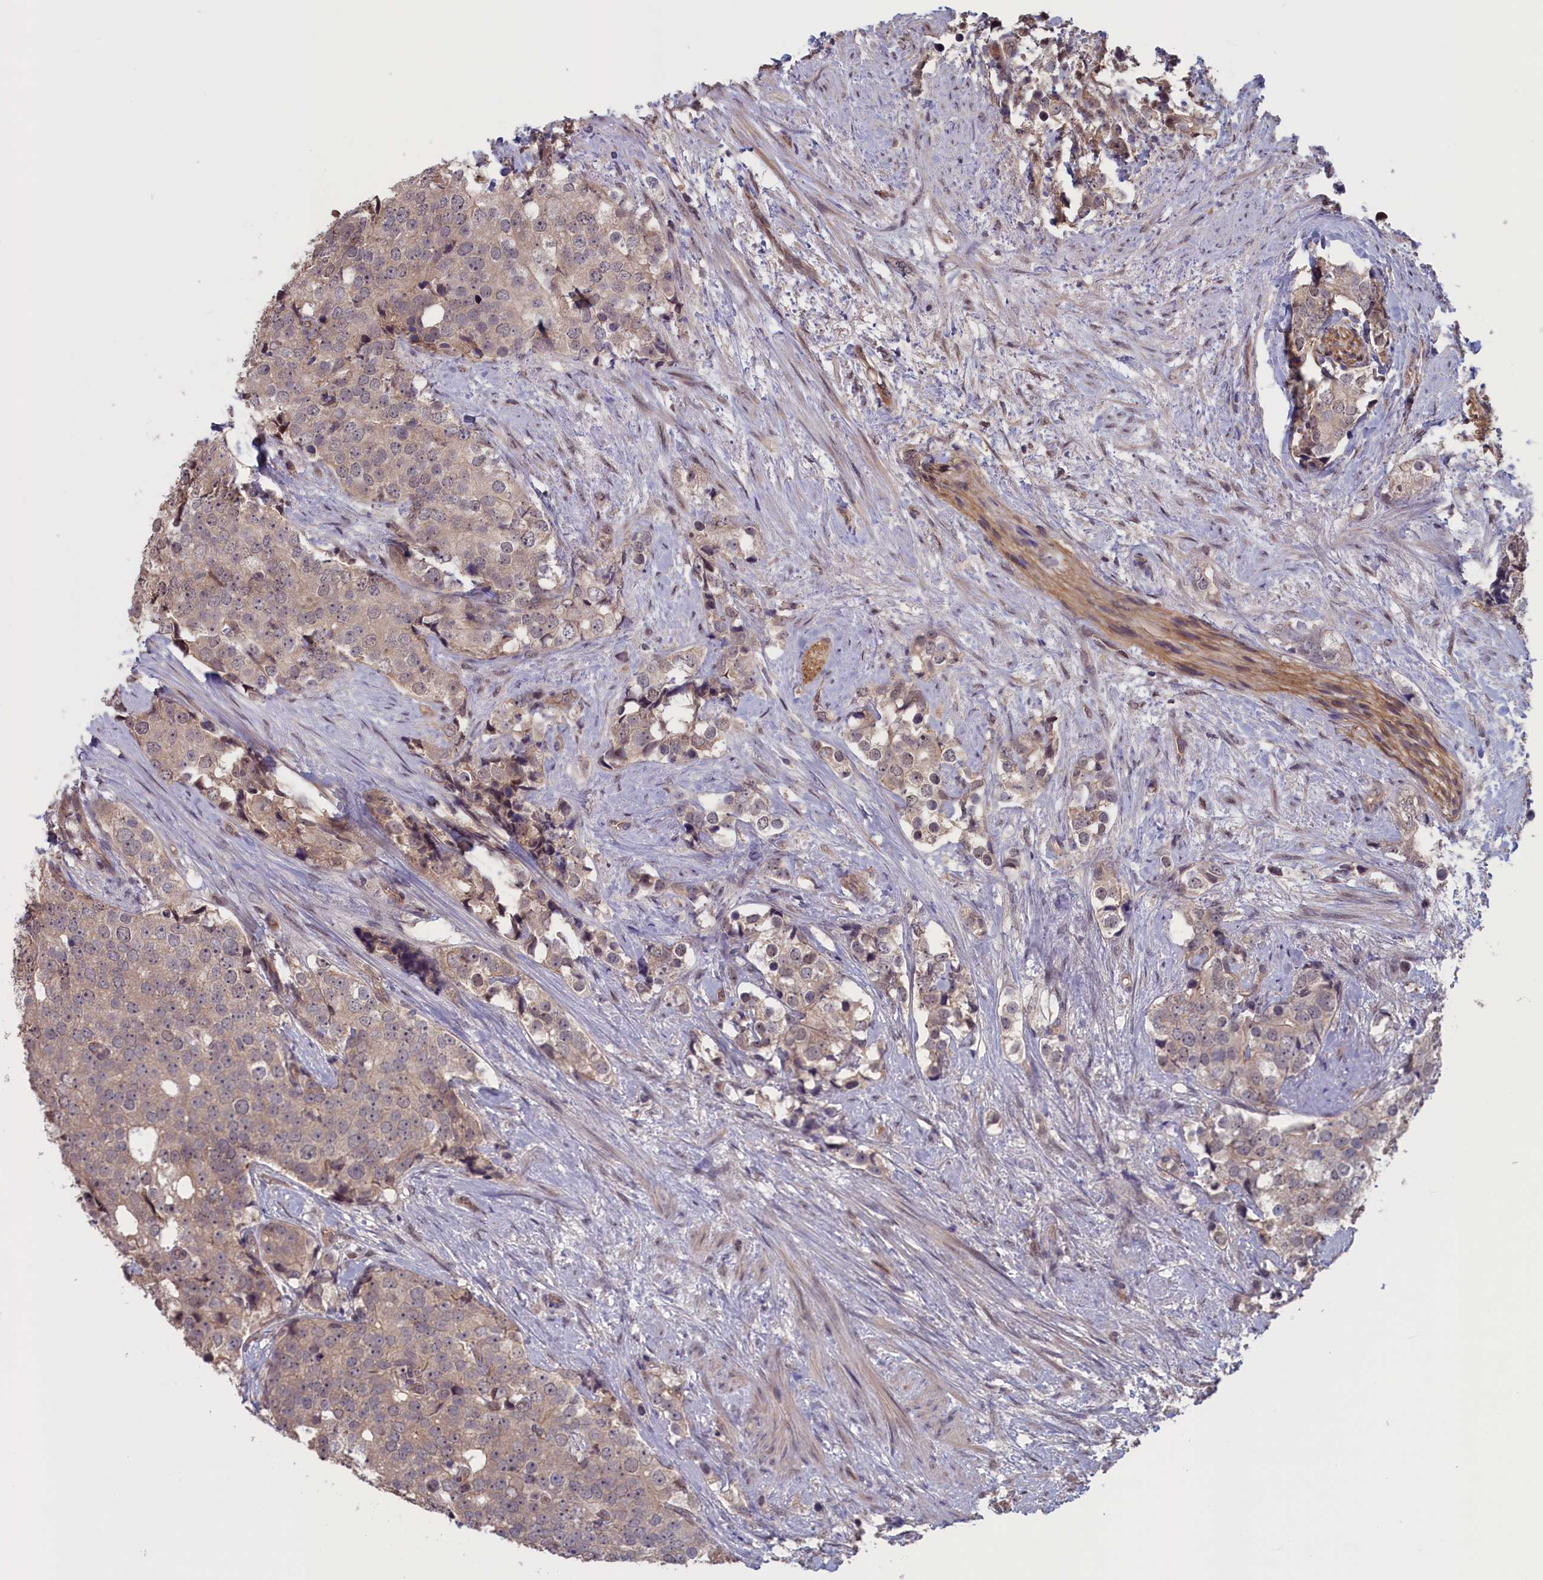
{"staining": {"intensity": "negative", "quantity": "none", "location": "none"}, "tissue": "prostate cancer", "cell_type": "Tumor cells", "image_type": "cancer", "snomed": [{"axis": "morphology", "description": "Adenocarcinoma, High grade"}, {"axis": "topography", "description": "Prostate"}], "caption": "An immunohistochemistry (IHC) photomicrograph of prostate cancer is shown. There is no staining in tumor cells of prostate cancer.", "gene": "PLP2", "patient": {"sex": "male", "age": 49}}